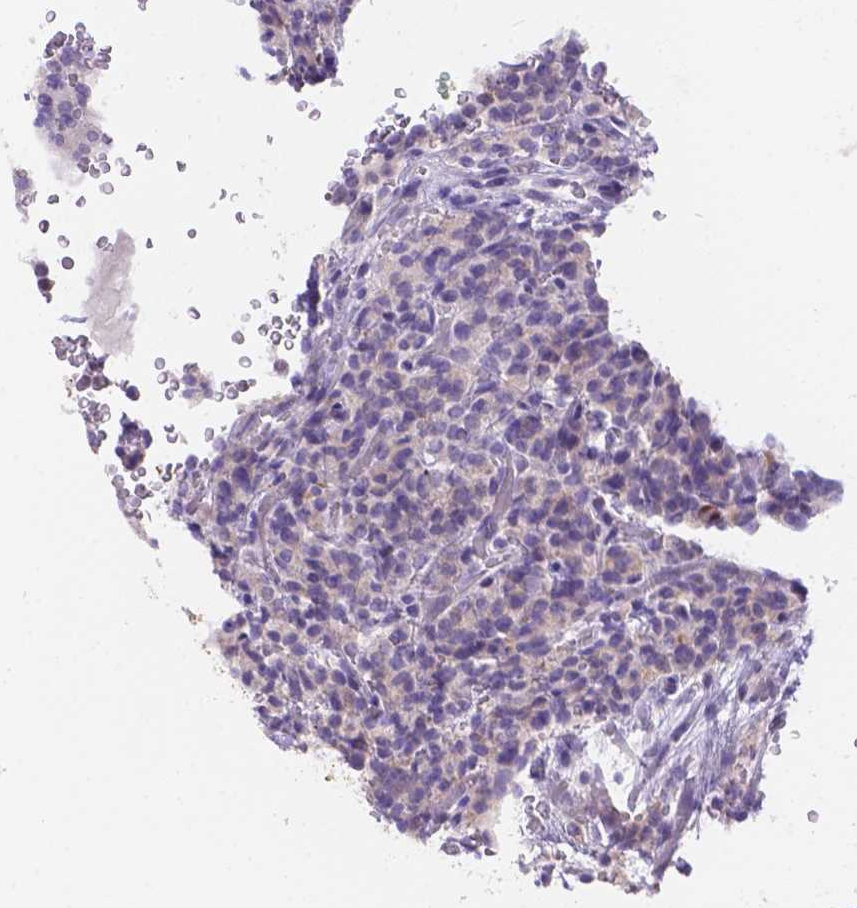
{"staining": {"intensity": "negative", "quantity": "none", "location": "none"}, "tissue": "carcinoid", "cell_type": "Tumor cells", "image_type": "cancer", "snomed": [{"axis": "morphology", "description": "Carcinoid, malignant, NOS"}, {"axis": "topography", "description": "Pancreas"}], "caption": "Tumor cells show no significant protein staining in carcinoid.", "gene": "DMWD", "patient": {"sex": "male", "age": 36}}